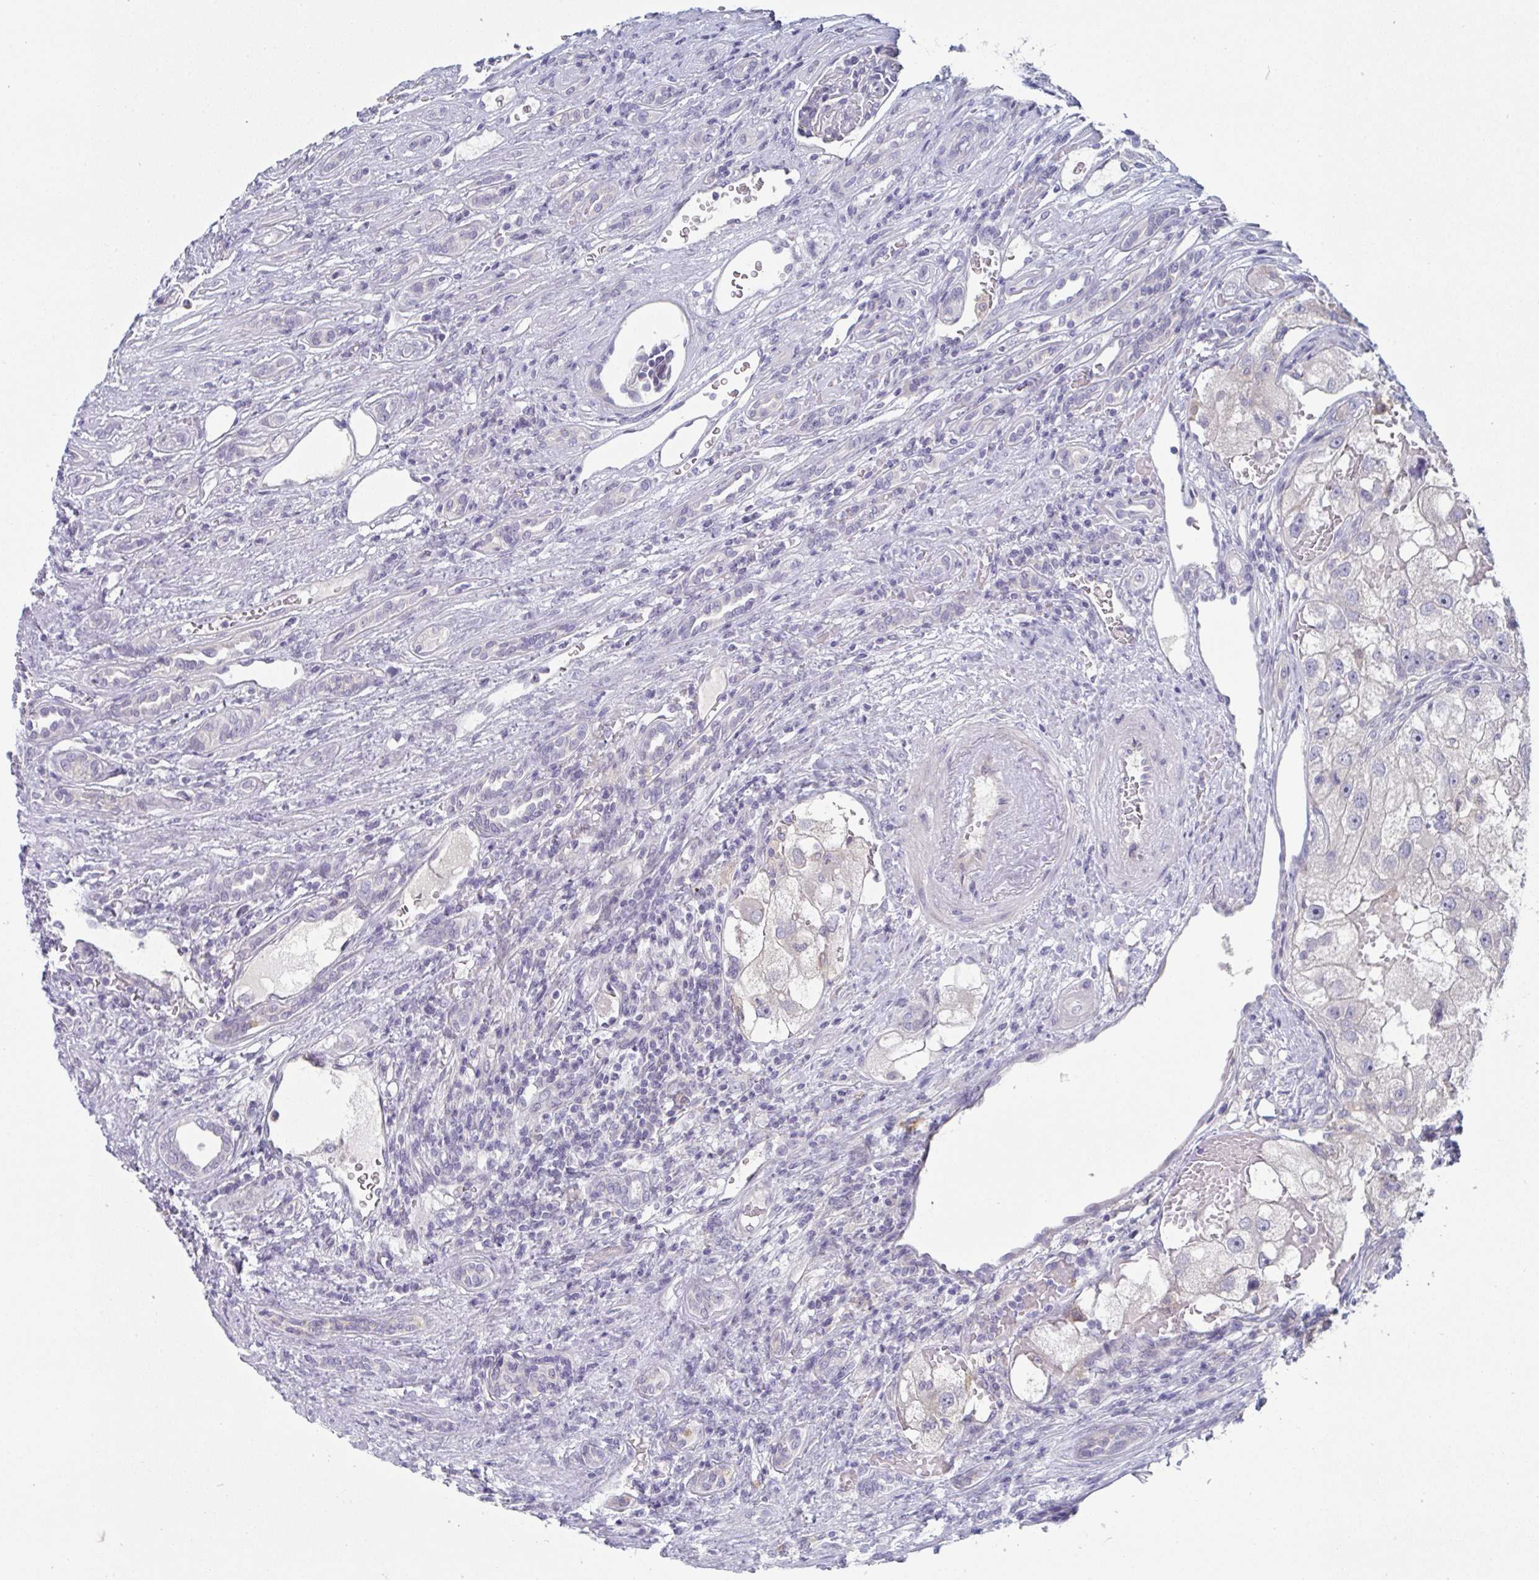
{"staining": {"intensity": "negative", "quantity": "none", "location": "none"}, "tissue": "renal cancer", "cell_type": "Tumor cells", "image_type": "cancer", "snomed": [{"axis": "morphology", "description": "Adenocarcinoma, NOS"}, {"axis": "topography", "description": "Kidney"}], "caption": "Tumor cells show no significant protein staining in renal cancer (adenocarcinoma).", "gene": "PTPRD", "patient": {"sex": "male", "age": 63}}